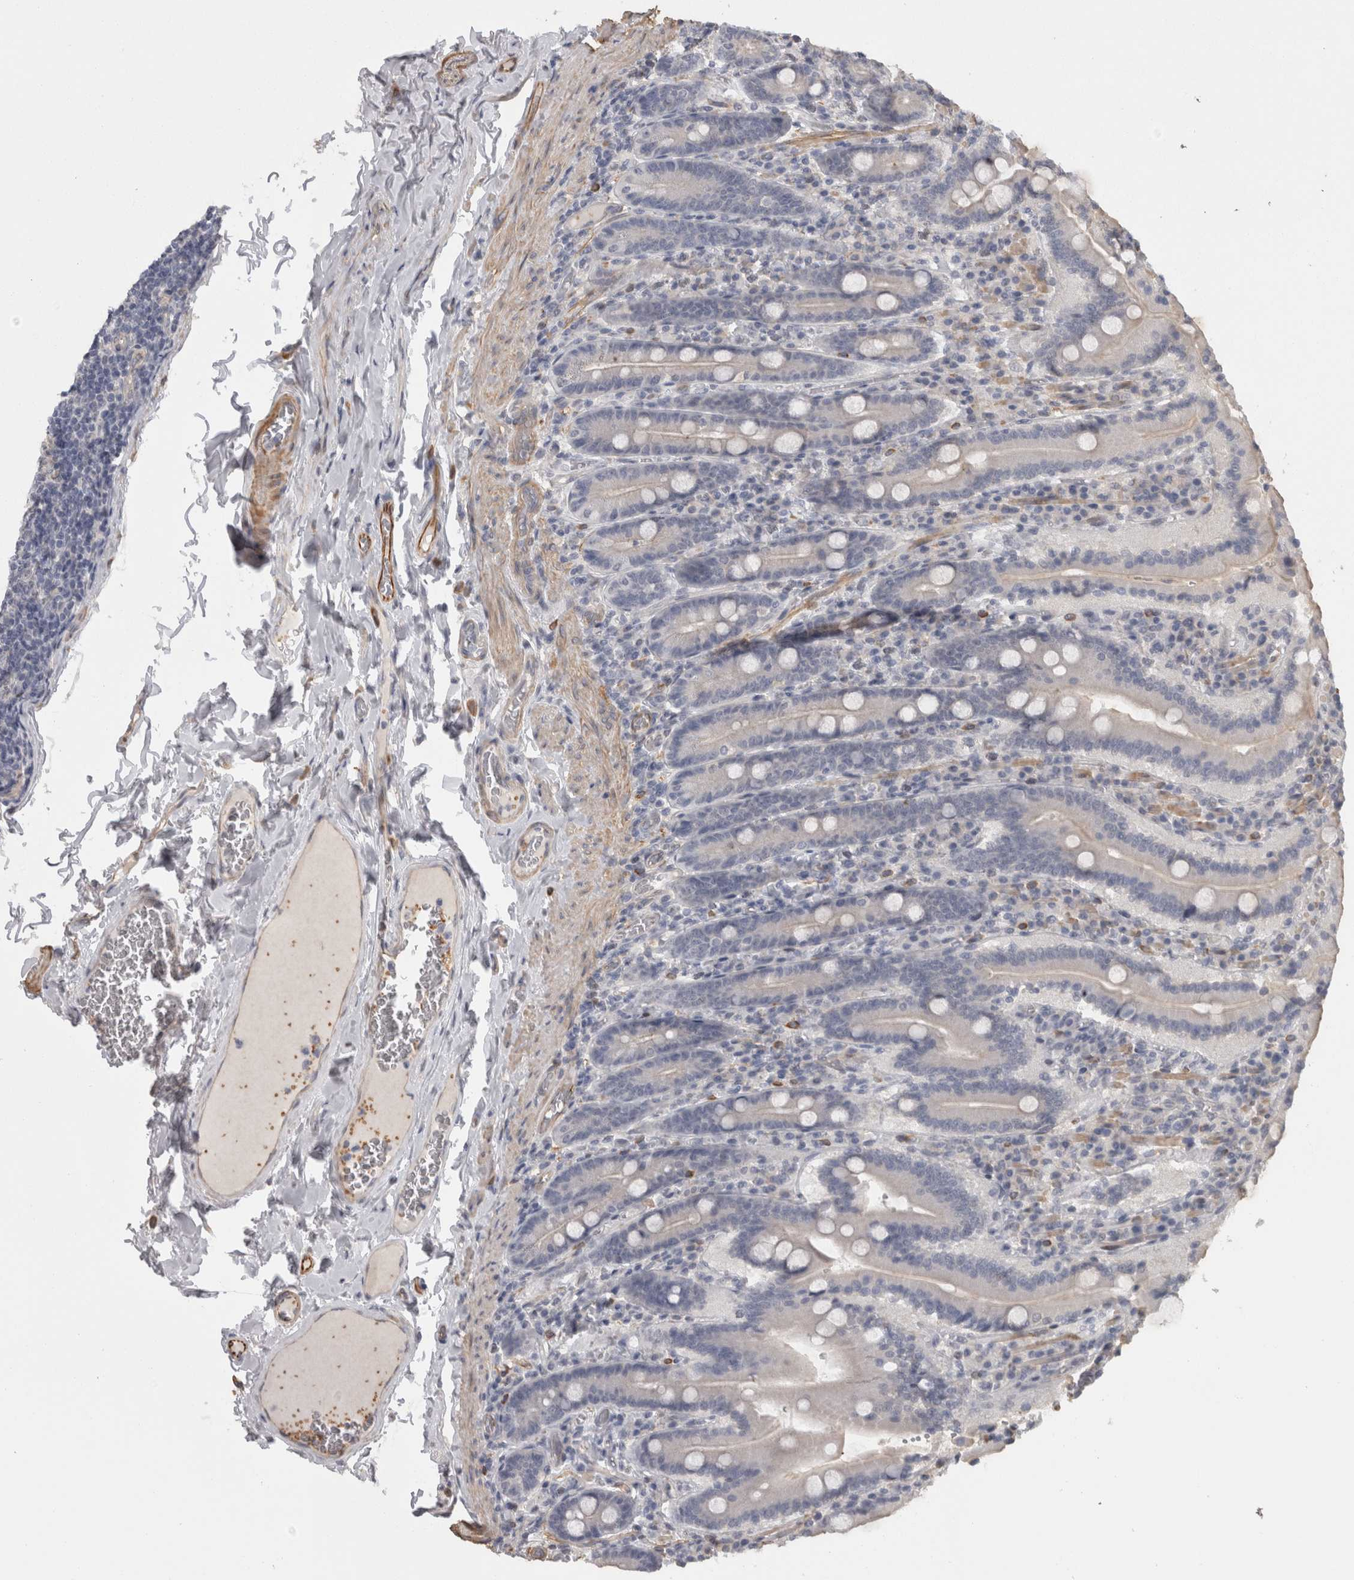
{"staining": {"intensity": "weak", "quantity": "<25%", "location": "cytoplasmic/membranous"}, "tissue": "duodenum", "cell_type": "Glandular cells", "image_type": "normal", "snomed": [{"axis": "morphology", "description": "Normal tissue, NOS"}, {"axis": "topography", "description": "Duodenum"}], "caption": "The immunohistochemistry histopathology image has no significant expression in glandular cells of duodenum.", "gene": "RMDN1", "patient": {"sex": "female", "age": 62}}